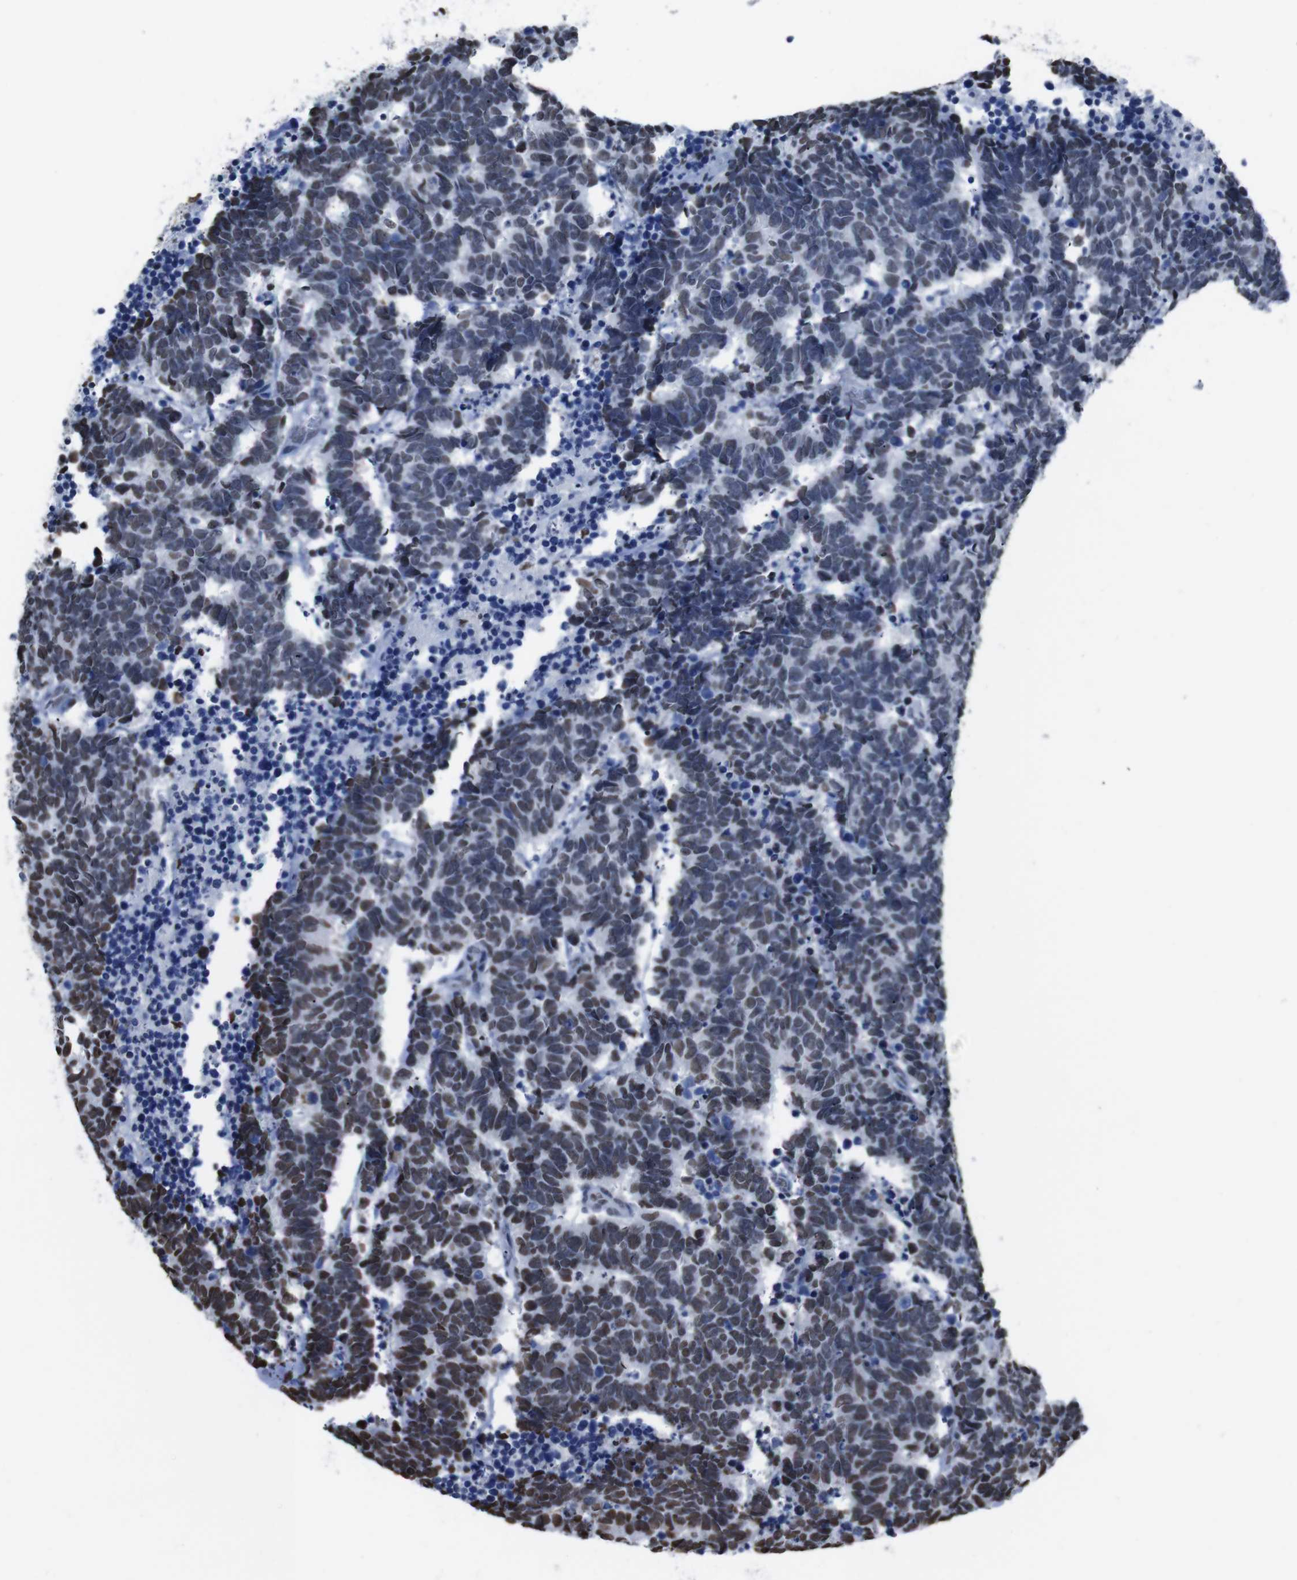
{"staining": {"intensity": "moderate", "quantity": "25%-75%", "location": "nuclear"}, "tissue": "carcinoid", "cell_type": "Tumor cells", "image_type": "cancer", "snomed": [{"axis": "morphology", "description": "Carcinoma, NOS"}, {"axis": "morphology", "description": "Carcinoid, malignant, NOS"}, {"axis": "topography", "description": "Urinary bladder"}], "caption": "Protein staining of carcinoma tissue displays moderate nuclear expression in approximately 25%-75% of tumor cells.", "gene": "PIP4P2", "patient": {"sex": "male", "age": 57}}